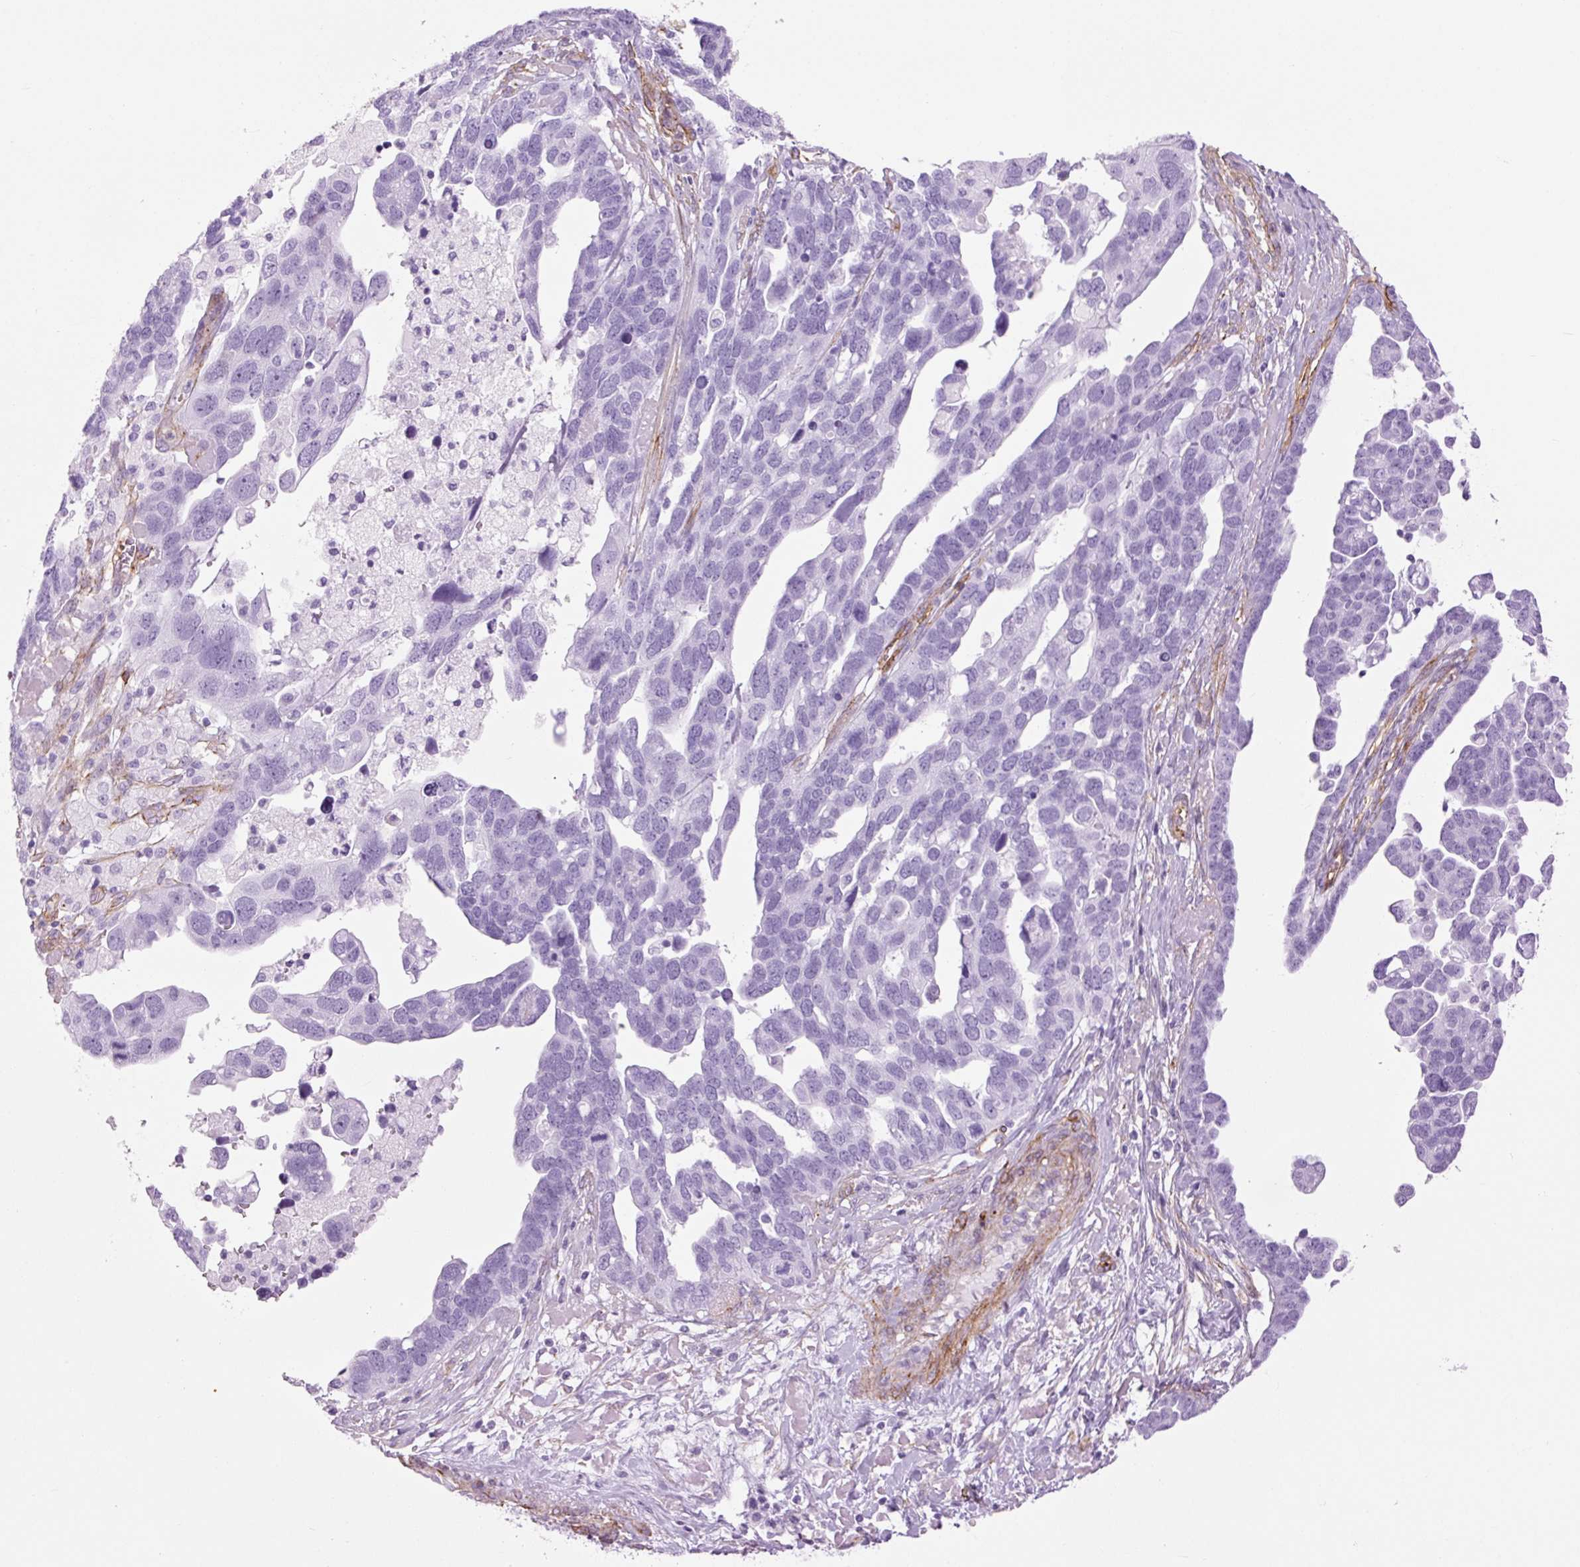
{"staining": {"intensity": "negative", "quantity": "none", "location": "none"}, "tissue": "ovarian cancer", "cell_type": "Tumor cells", "image_type": "cancer", "snomed": [{"axis": "morphology", "description": "Cystadenocarcinoma, serous, NOS"}, {"axis": "topography", "description": "Ovary"}], "caption": "Tumor cells are negative for protein expression in human ovarian cancer (serous cystadenocarcinoma).", "gene": "CAV1", "patient": {"sex": "female", "age": 54}}